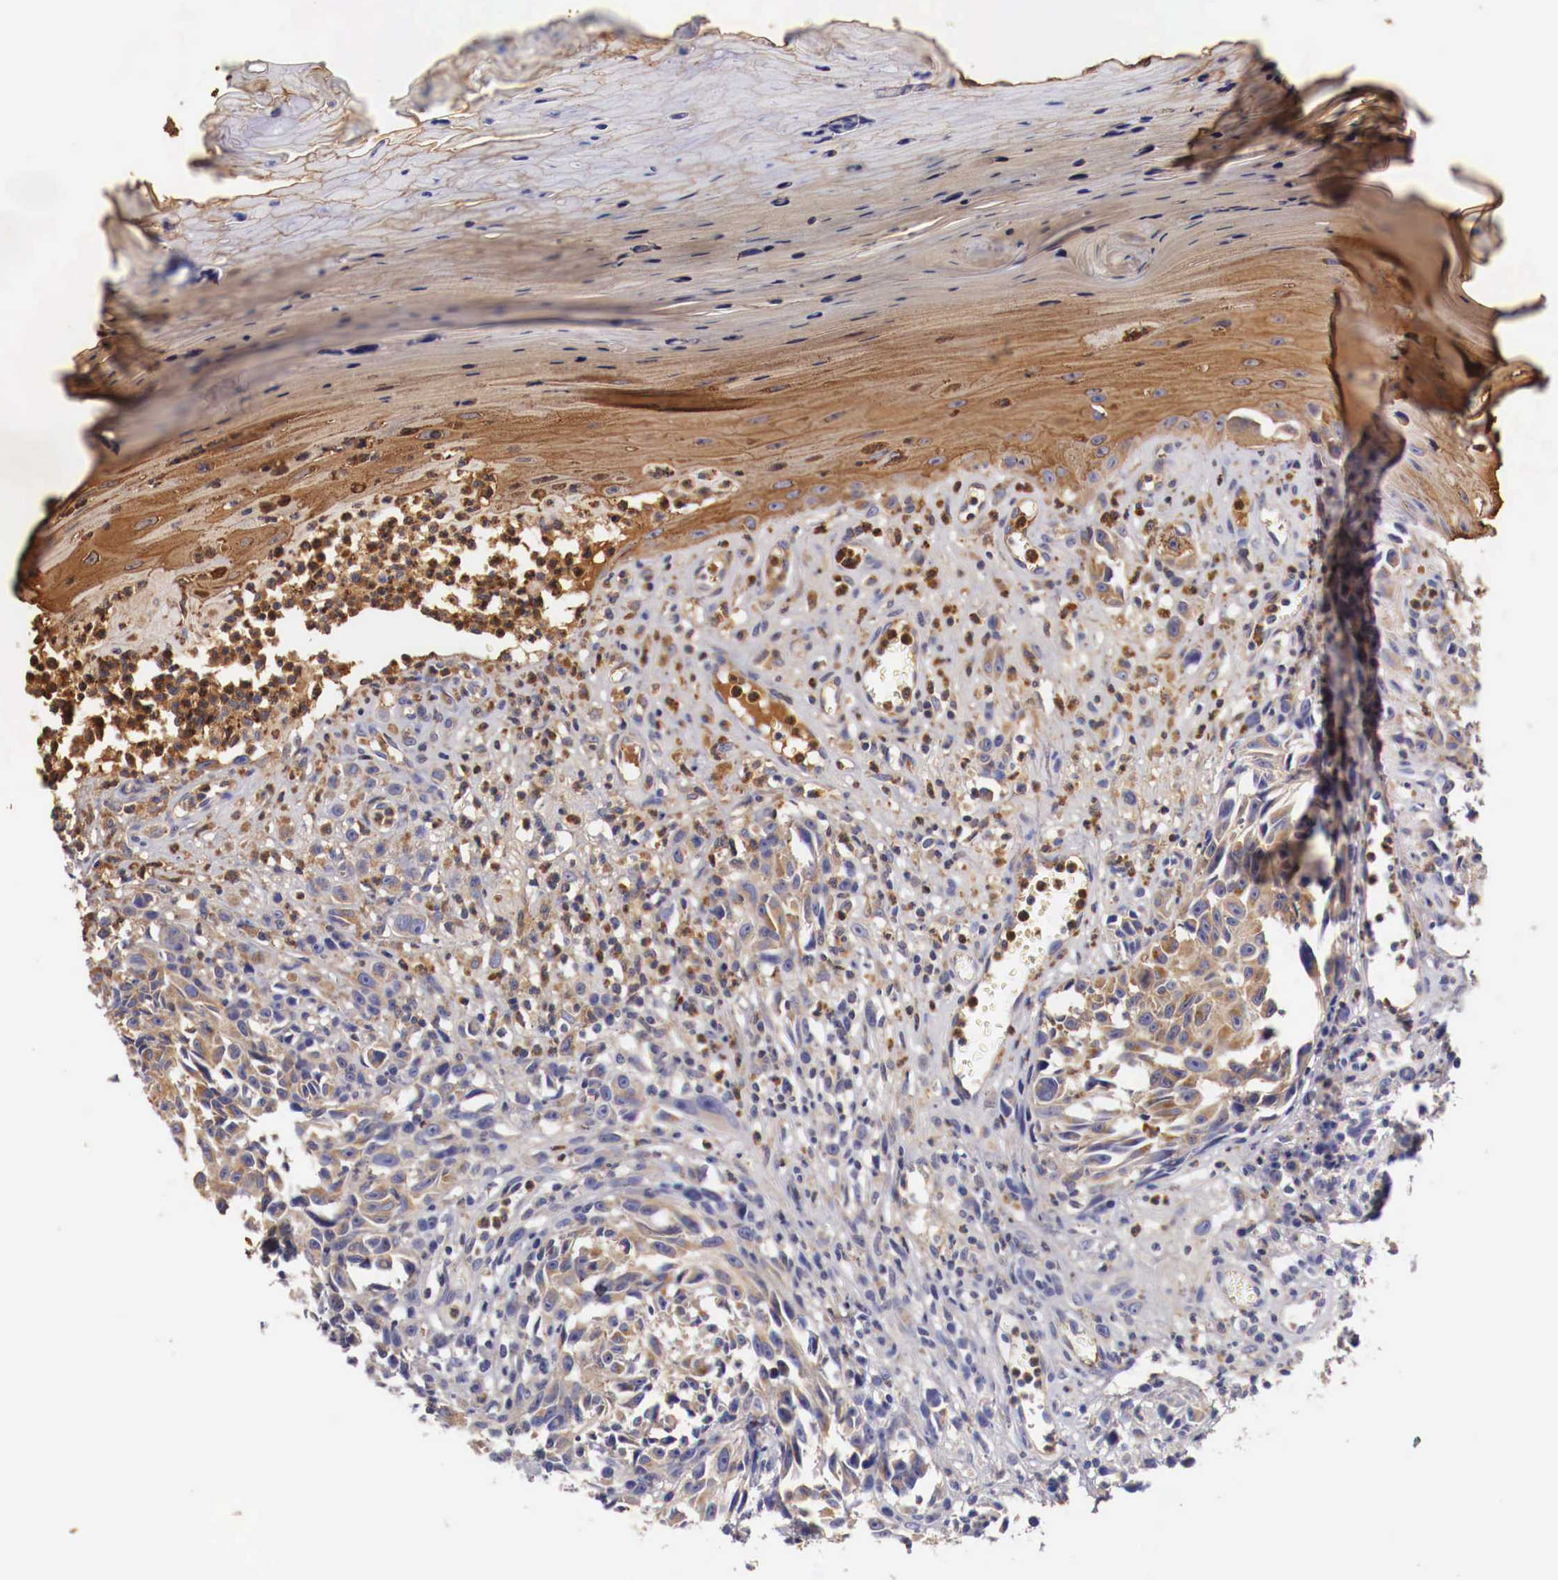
{"staining": {"intensity": "moderate", "quantity": "25%-75%", "location": "cytoplasmic/membranous"}, "tissue": "melanoma", "cell_type": "Tumor cells", "image_type": "cancer", "snomed": [{"axis": "morphology", "description": "Malignant melanoma, NOS"}, {"axis": "topography", "description": "Skin"}], "caption": "High-magnification brightfield microscopy of malignant melanoma stained with DAB (brown) and counterstained with hematoxylin (blue). tumor cells exhibit moderate cytoplasmic/membranous staining is identified in approximately25%-75% of cells. The protein is stained brown, and the nuclei are stained in blue (DAB IHC with brightfield microscopy, high magnification).", "gene": "PITPNA", "patient": {"sex": "female", "age": 82}}